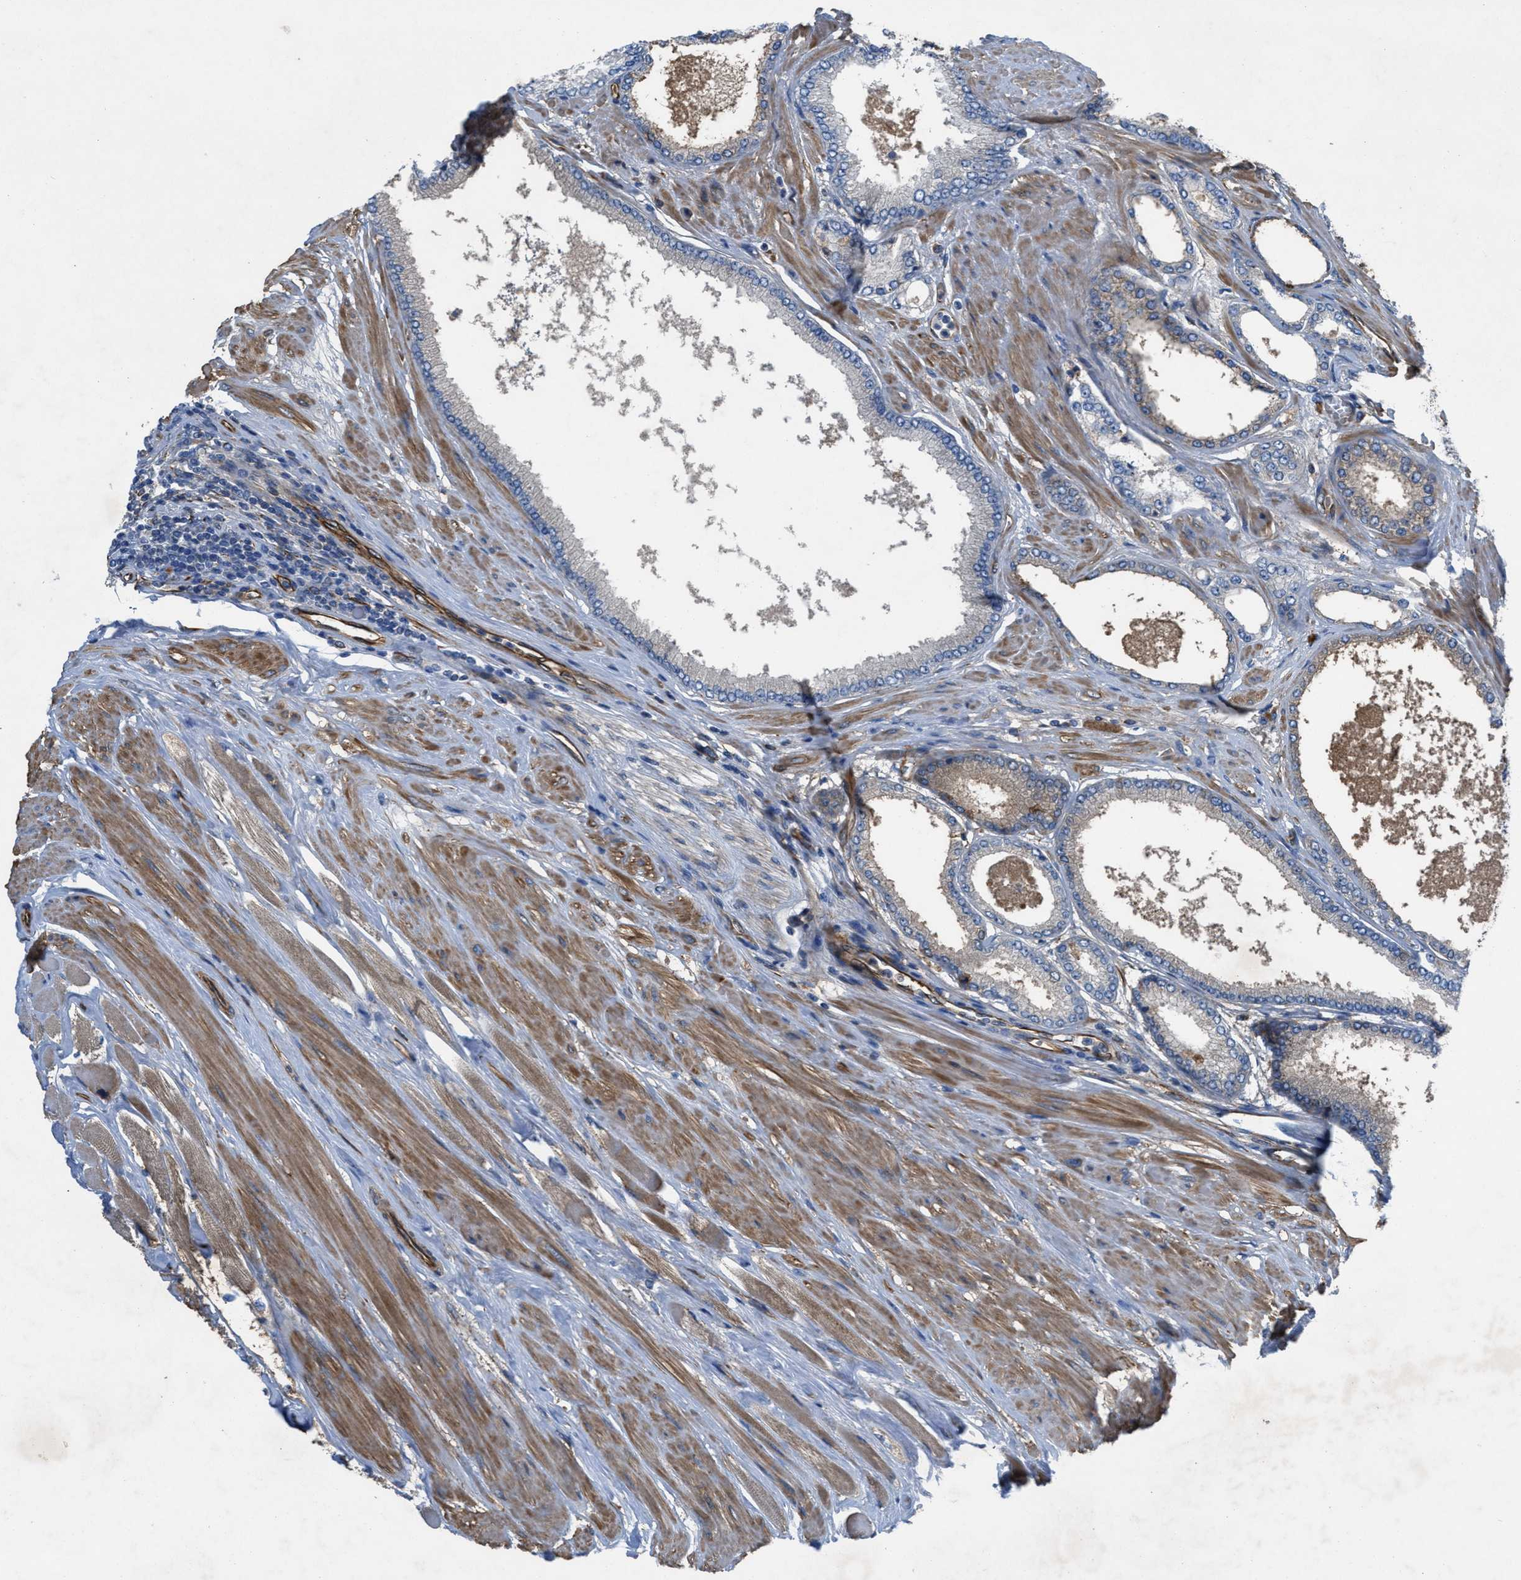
{"staining": {"intensity": "weak", "quantity": "<25%", "location": "cytoplasmic/membranous"}, "tissue": "prostate cancer", "cell_type": "Tumor cells", "image_type": "cancer", "snomed": [{"axis": "morphology", "description": "Adenocarcinoma, High grade"}, {"axis": "topography", "description": "Prostate"}], "caption": "IHC micrograph of neoplastic tissue: prostate cancer stained with DAB shows no significant protein expression in tumor cells.", "gene": "SLC6A9", "patient": {"sex": "male", "age": 61}}